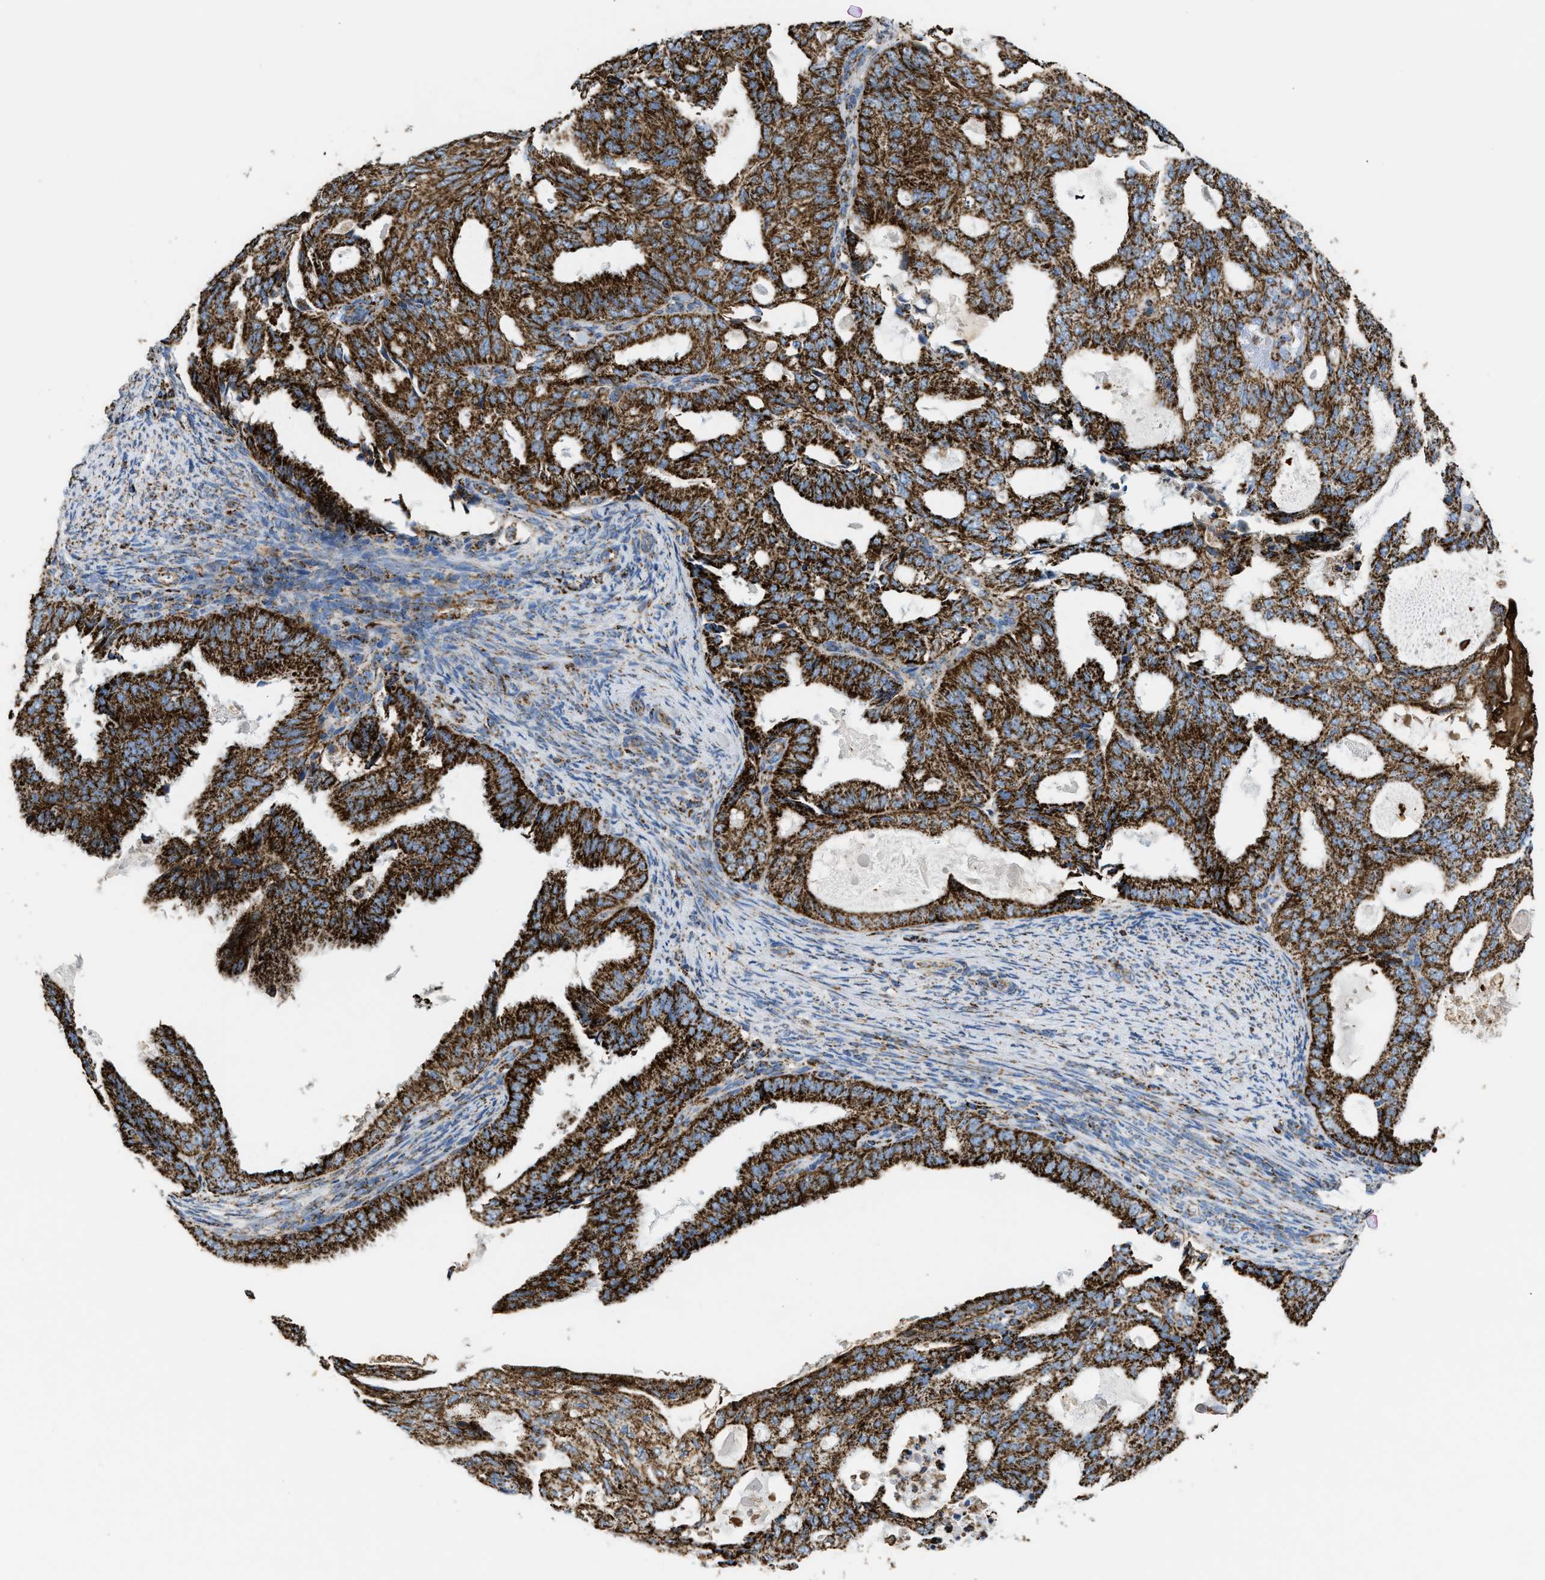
{"staining": {"intensity": "strong", "quantity": ">75%", "location": "cytoplasmic/membranous"}, "tissue": "endometrial cancer", "cell_type": "Tumor cells", "image_type": "cancer", "snomed": [{"axis": "morphology", "description": "Adenocarcinoma, NOS"}, {"axis": "topography", "description": "Endometrium"}], "caption": "Endometrial cancer stained with immunohistochemistry (IHC) displays strong cytoplasmic/membranous positivity in approximately >75% of tumor cells.", "gene": "ECHS1", "patient": {"sex": "female", "age": 58}}